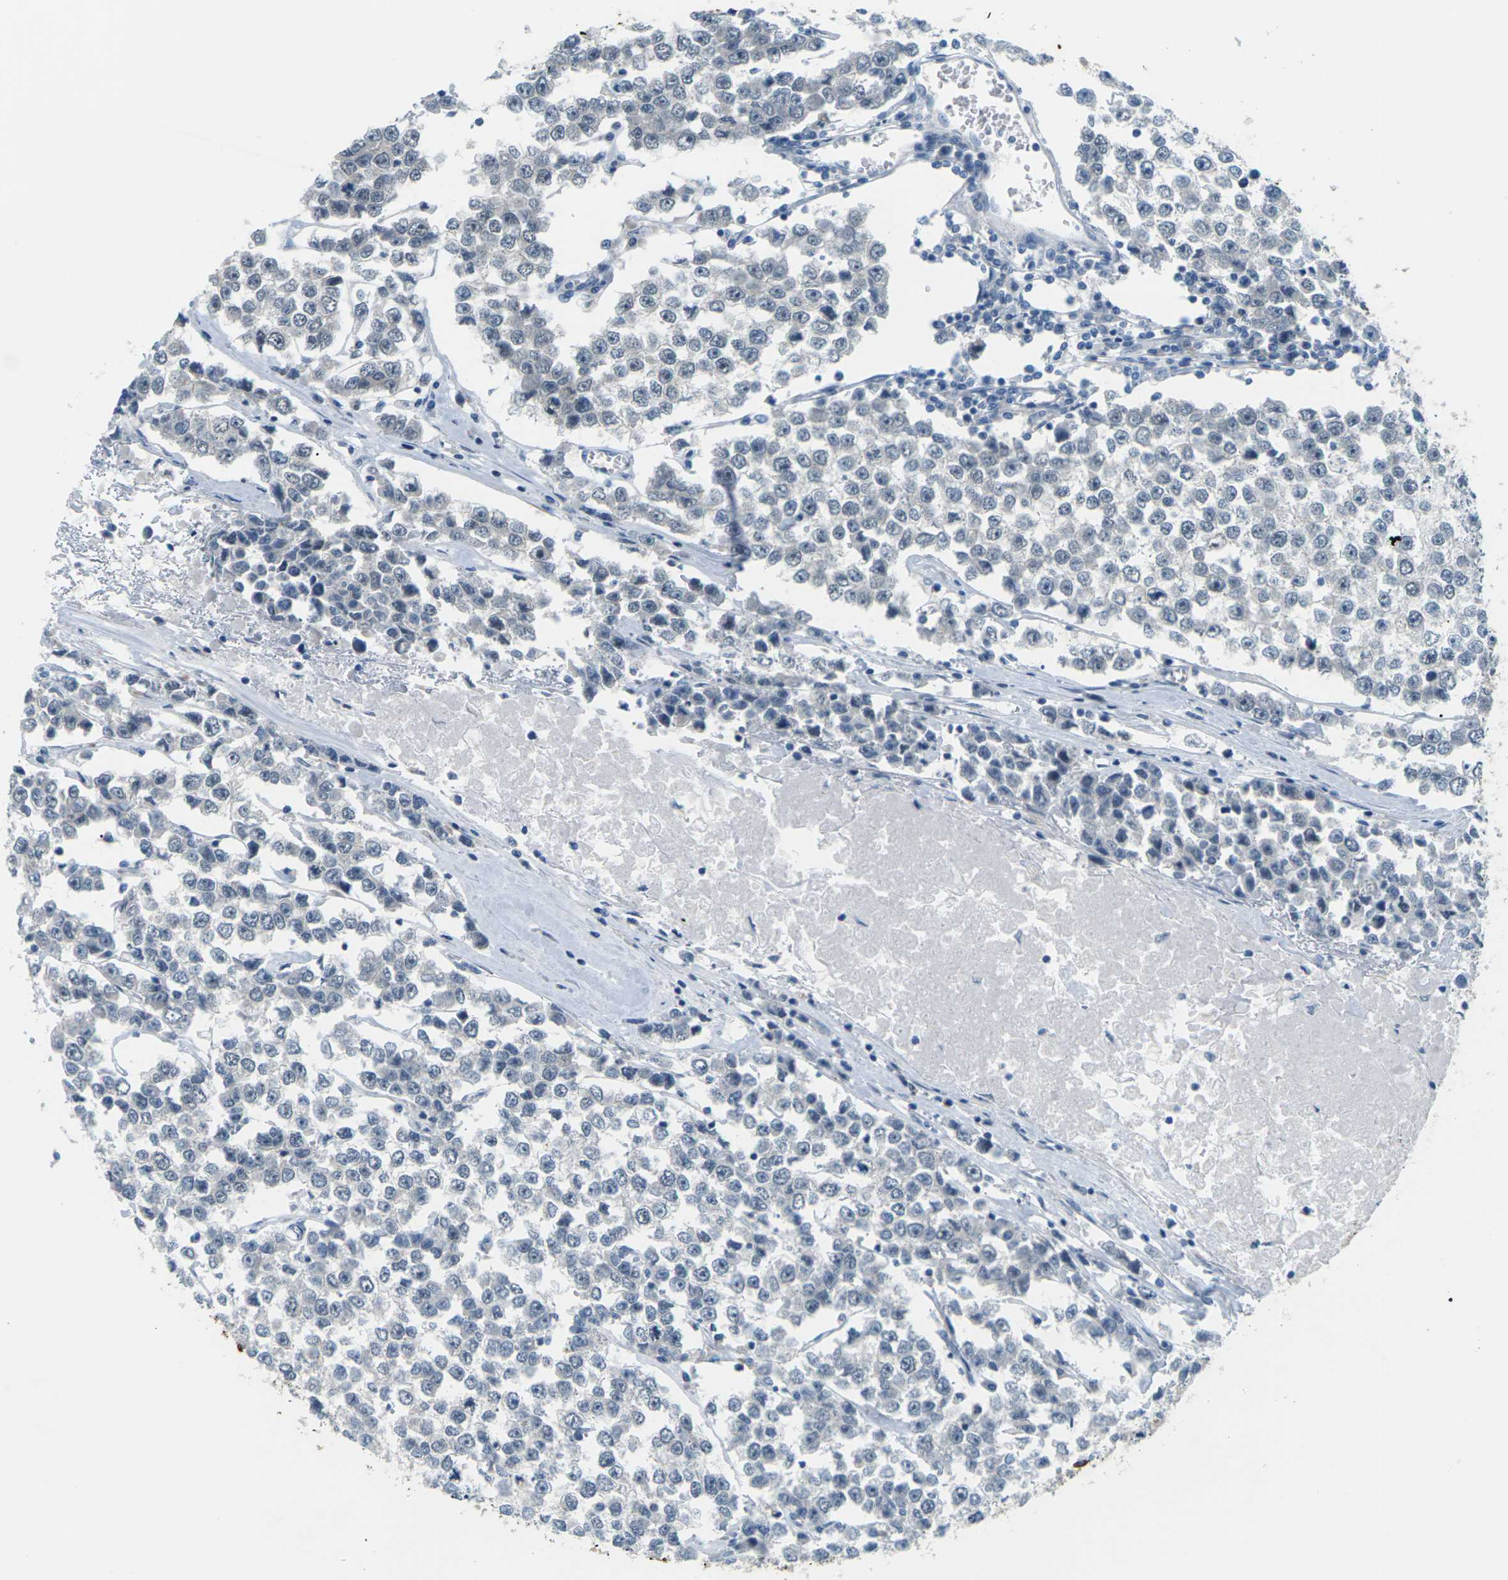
{"staining": {"intensity": "negative", "quantity": "none", "location": "none"}, "tissue": "testis cancer", "cell_type": "Tumor cells", "image_type": "cancer", "snomed": [{"axis": "morphology", "description": "Seminoma, NOS"}, {"axis": "morphology", "description": "Carcinoma, Embryonal, NOS"}, {"axis": "topography", "description": "Testis"}], "caption": "This is an IHC histopathology image of human testis cancer (seminoma). There is no staining in tumor cells.", "gene": "SLC13A3", "patient": {"sex": "male", "age": 52}}